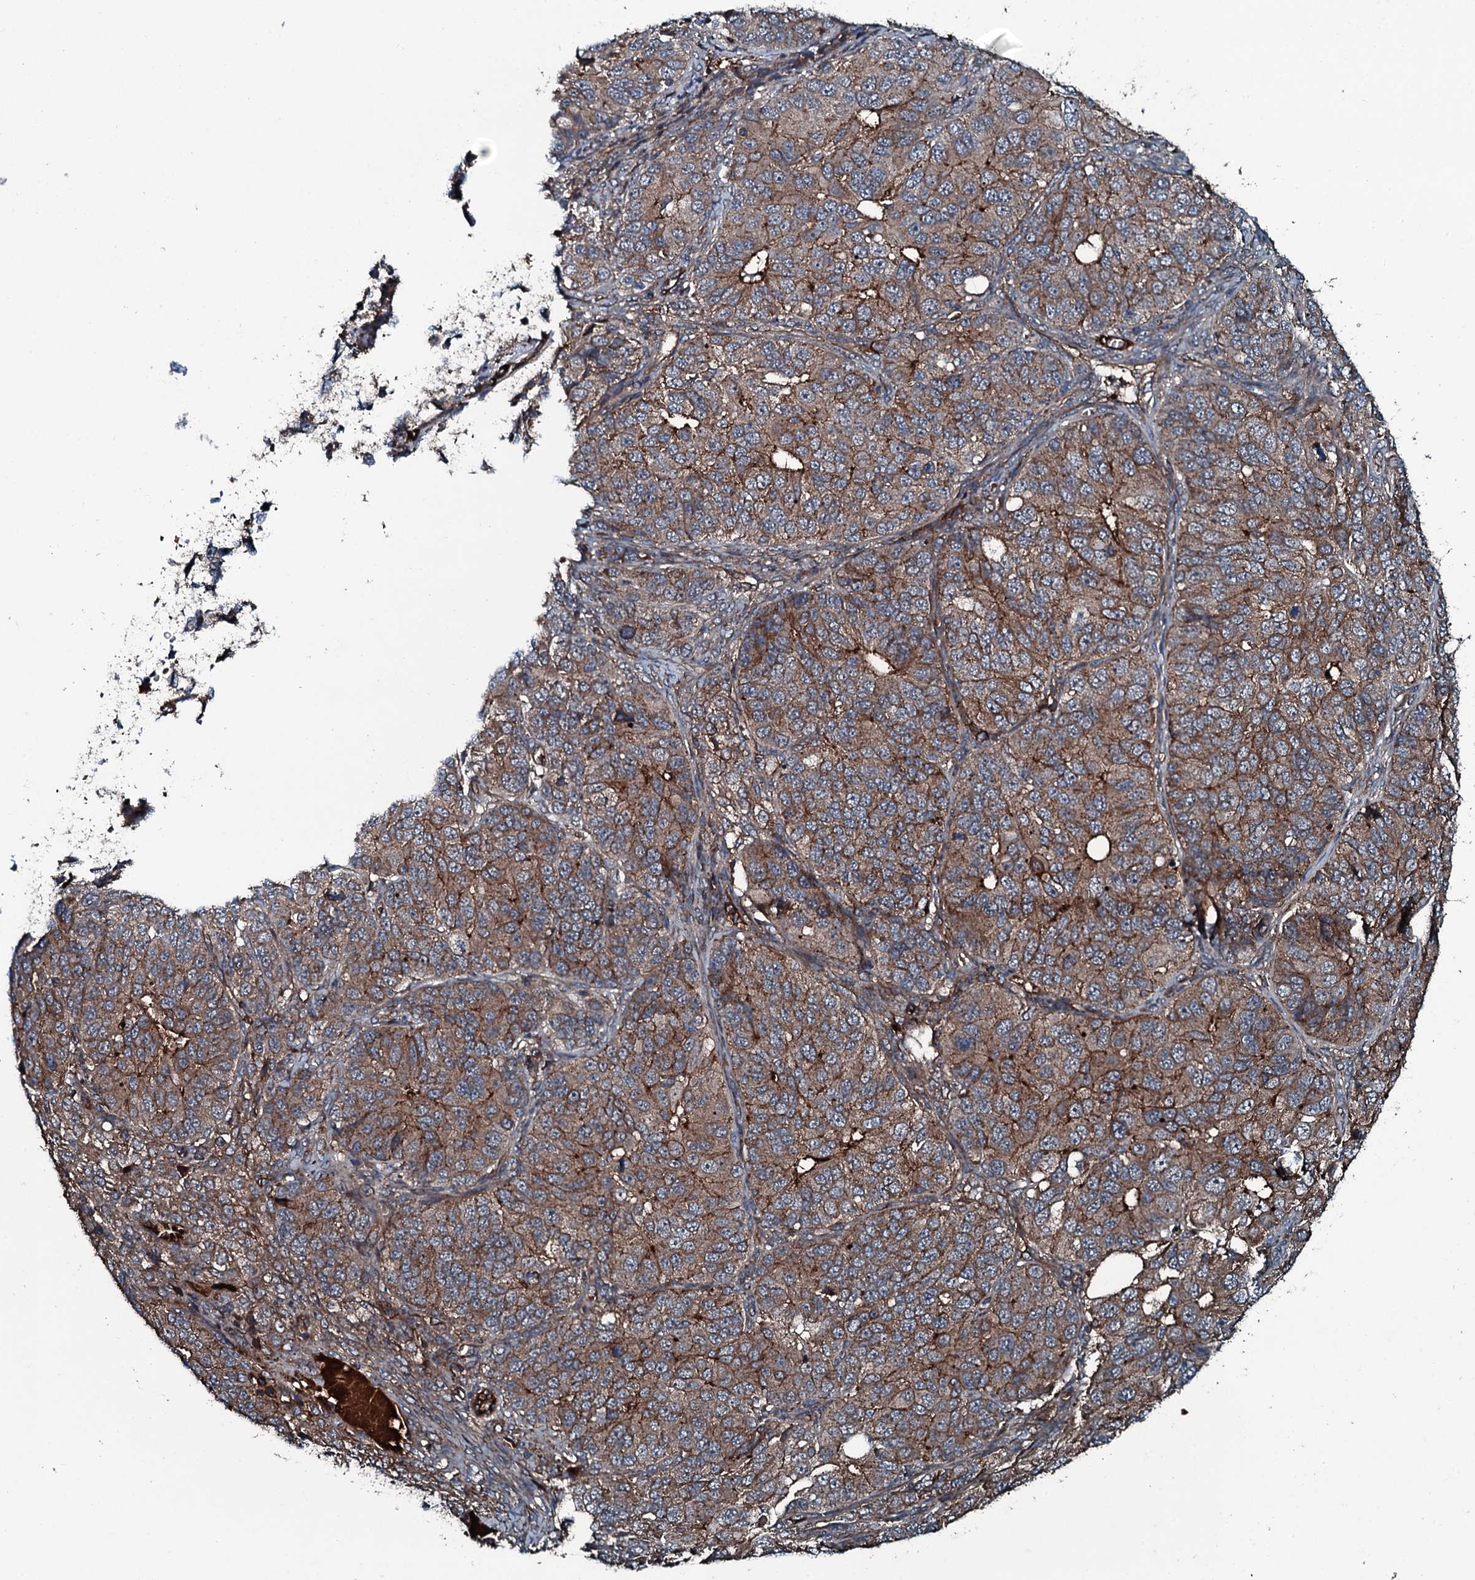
{"staining": {"intensity": "moderate", "quantity": ">75%", "location": "cytoplasmic/membranous"}, "tissue": "ovarian cancer", "cell_type": "Tumor cells", "image_type": "cancer", "snomed": [{"axis": "morphology", "description": "Carcinoma, endometroid"}, {"axis": "topography", "description": "Ovary"}], "caption": "This is a photomicrograph of IHC staining of ovarian cancer, which shows moderate positivity in the cytoplasmic/membranous of tumor cells.", "gene": "TRIM7", "patient": {"sex": "female", "age": 51}}